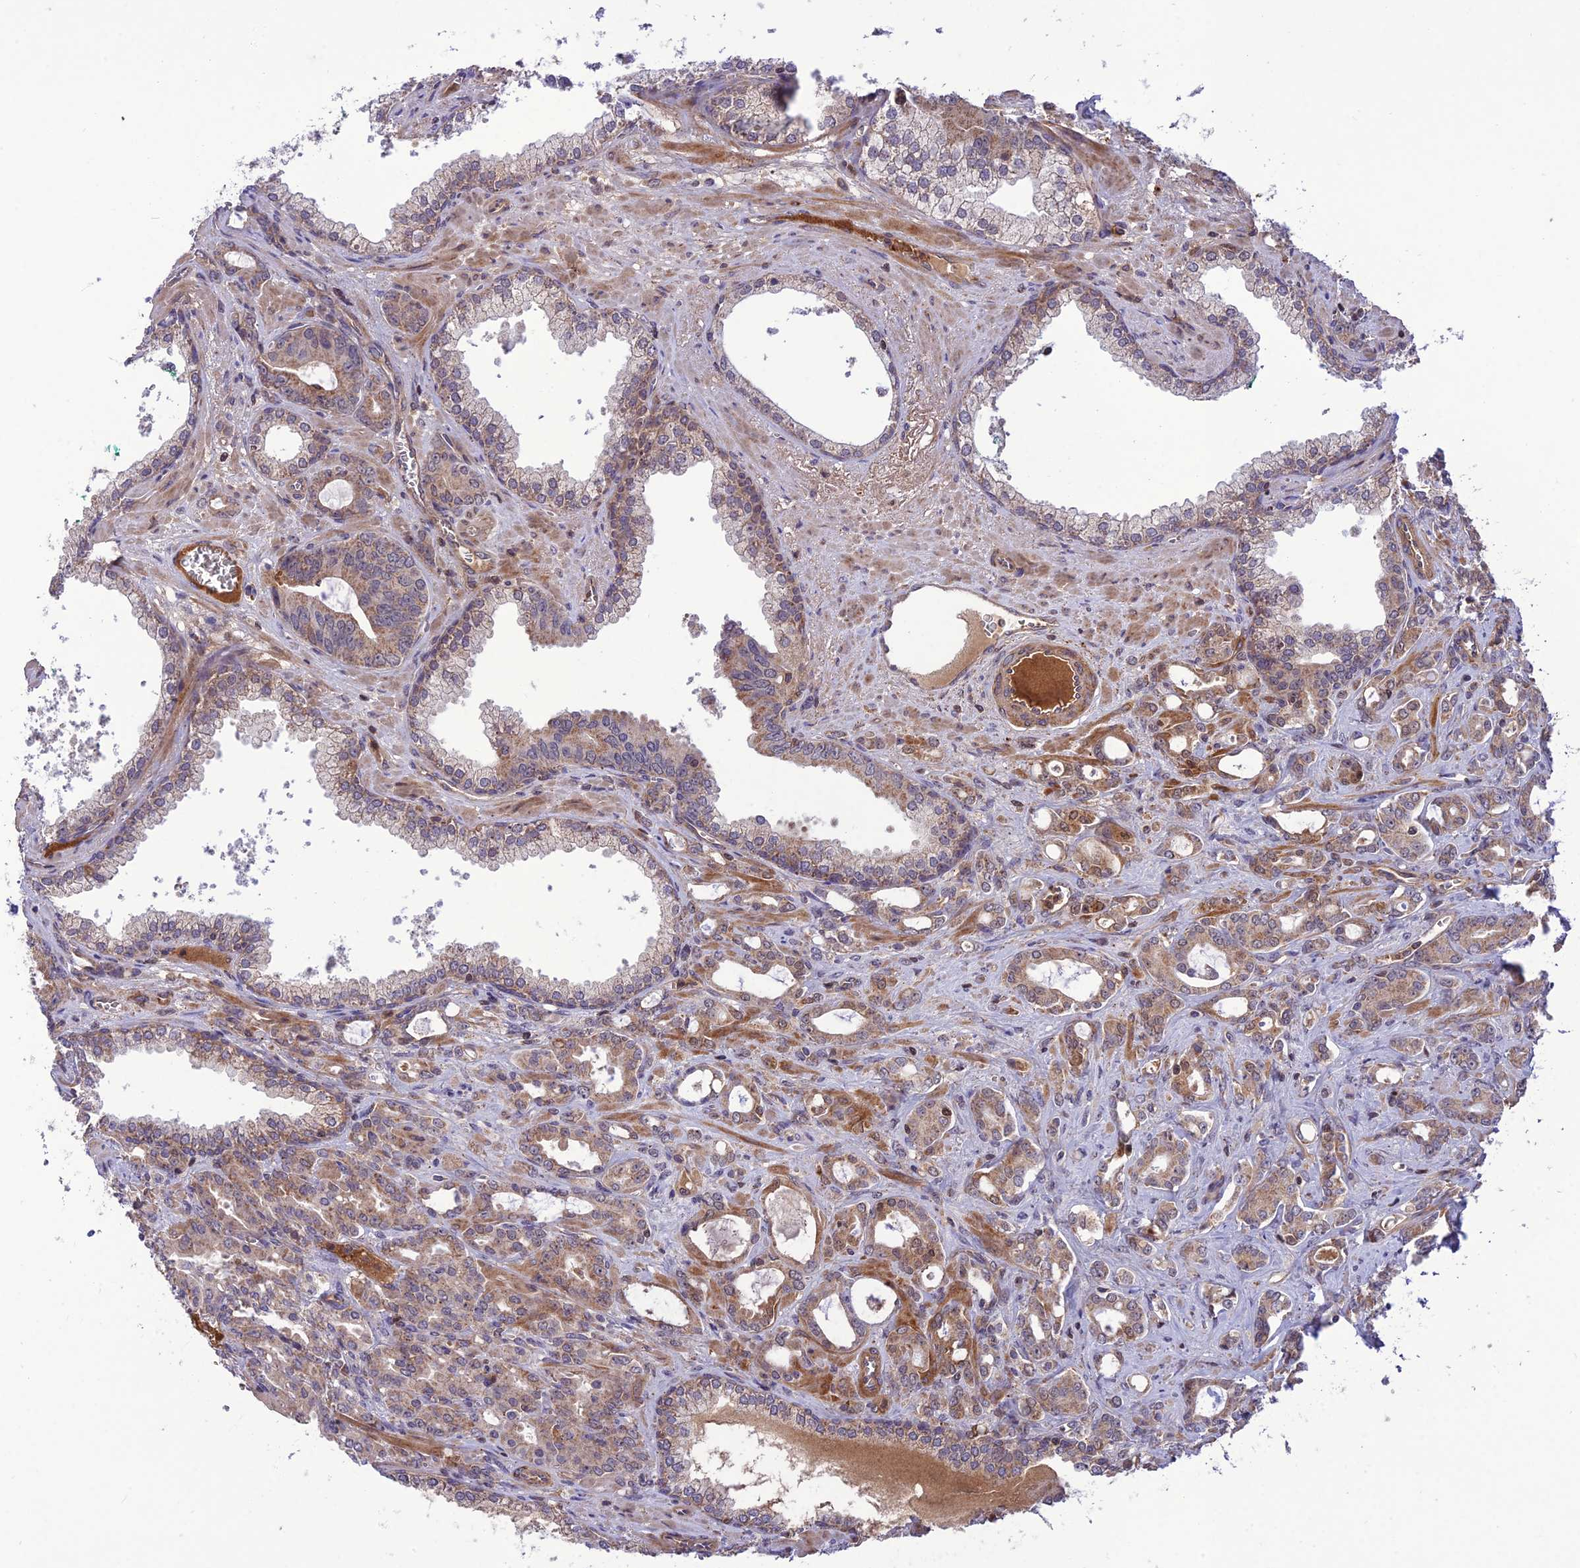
{"staining": {"intensity": "weak", "quantity": ">75%", "location": "cytoplasmic/membranous"}, "tissue": "prostate cancer", "cell_type": "Tumor cells", "image_type": "cancer", "snomed": [{"axis": "morphology", "description": "Adenocarcinoma, High grade"}, {"axis": "topography", "description": "Prostate"}], "caption": "DAB immunohistochemical staining of high-grade adenocarcinoma (prostate) exhibits weak cytoplasmic/membranous protein positivity in about >75% of tumor cells.", "gene": "NDUFC1", "patient": {"sex": "male", "age": 72}}